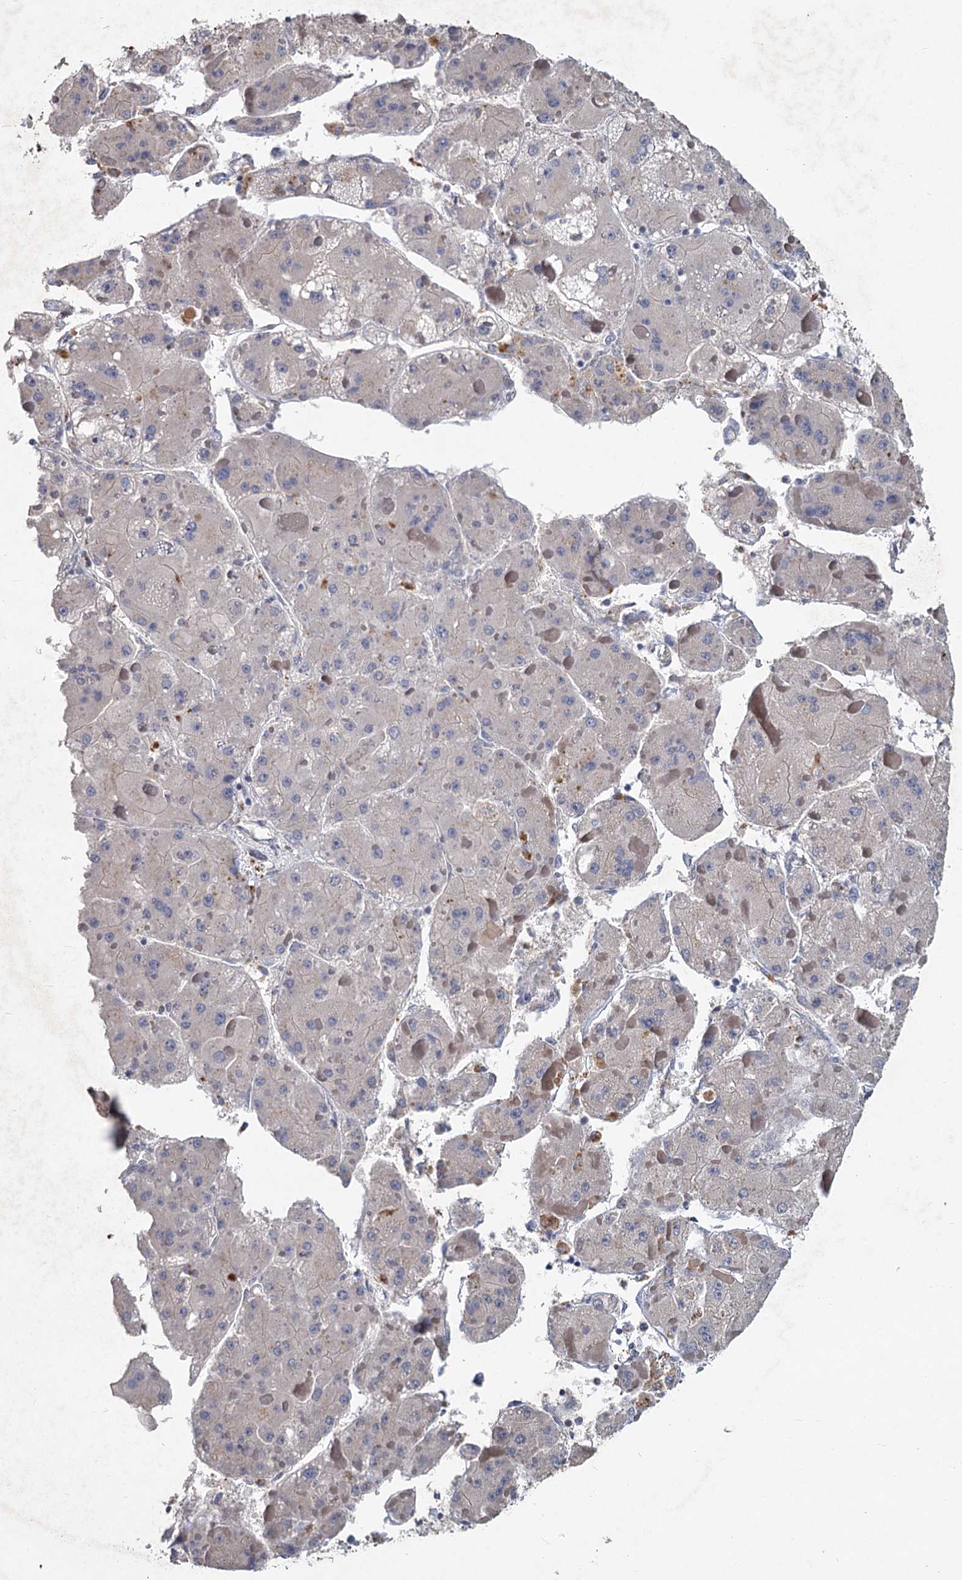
{"staining": {"intensity": "negative", "quantity": "none", "location": "none"}, "tissue": "liver cancer", "cell_type": "Tumor cells", "image_type": "cancer", "snomed": [{"axis": "morphology", "description": "Carcinoma, Hepatocellular, NOS"}, {"axis": "topography", "description": "Liver"}], "caption": "Immunohistochemistry of human liver cancer demonstrates no expression in tumor cells.", "gene": "HES2", "patient": {"sex": "female", "age": 73}}